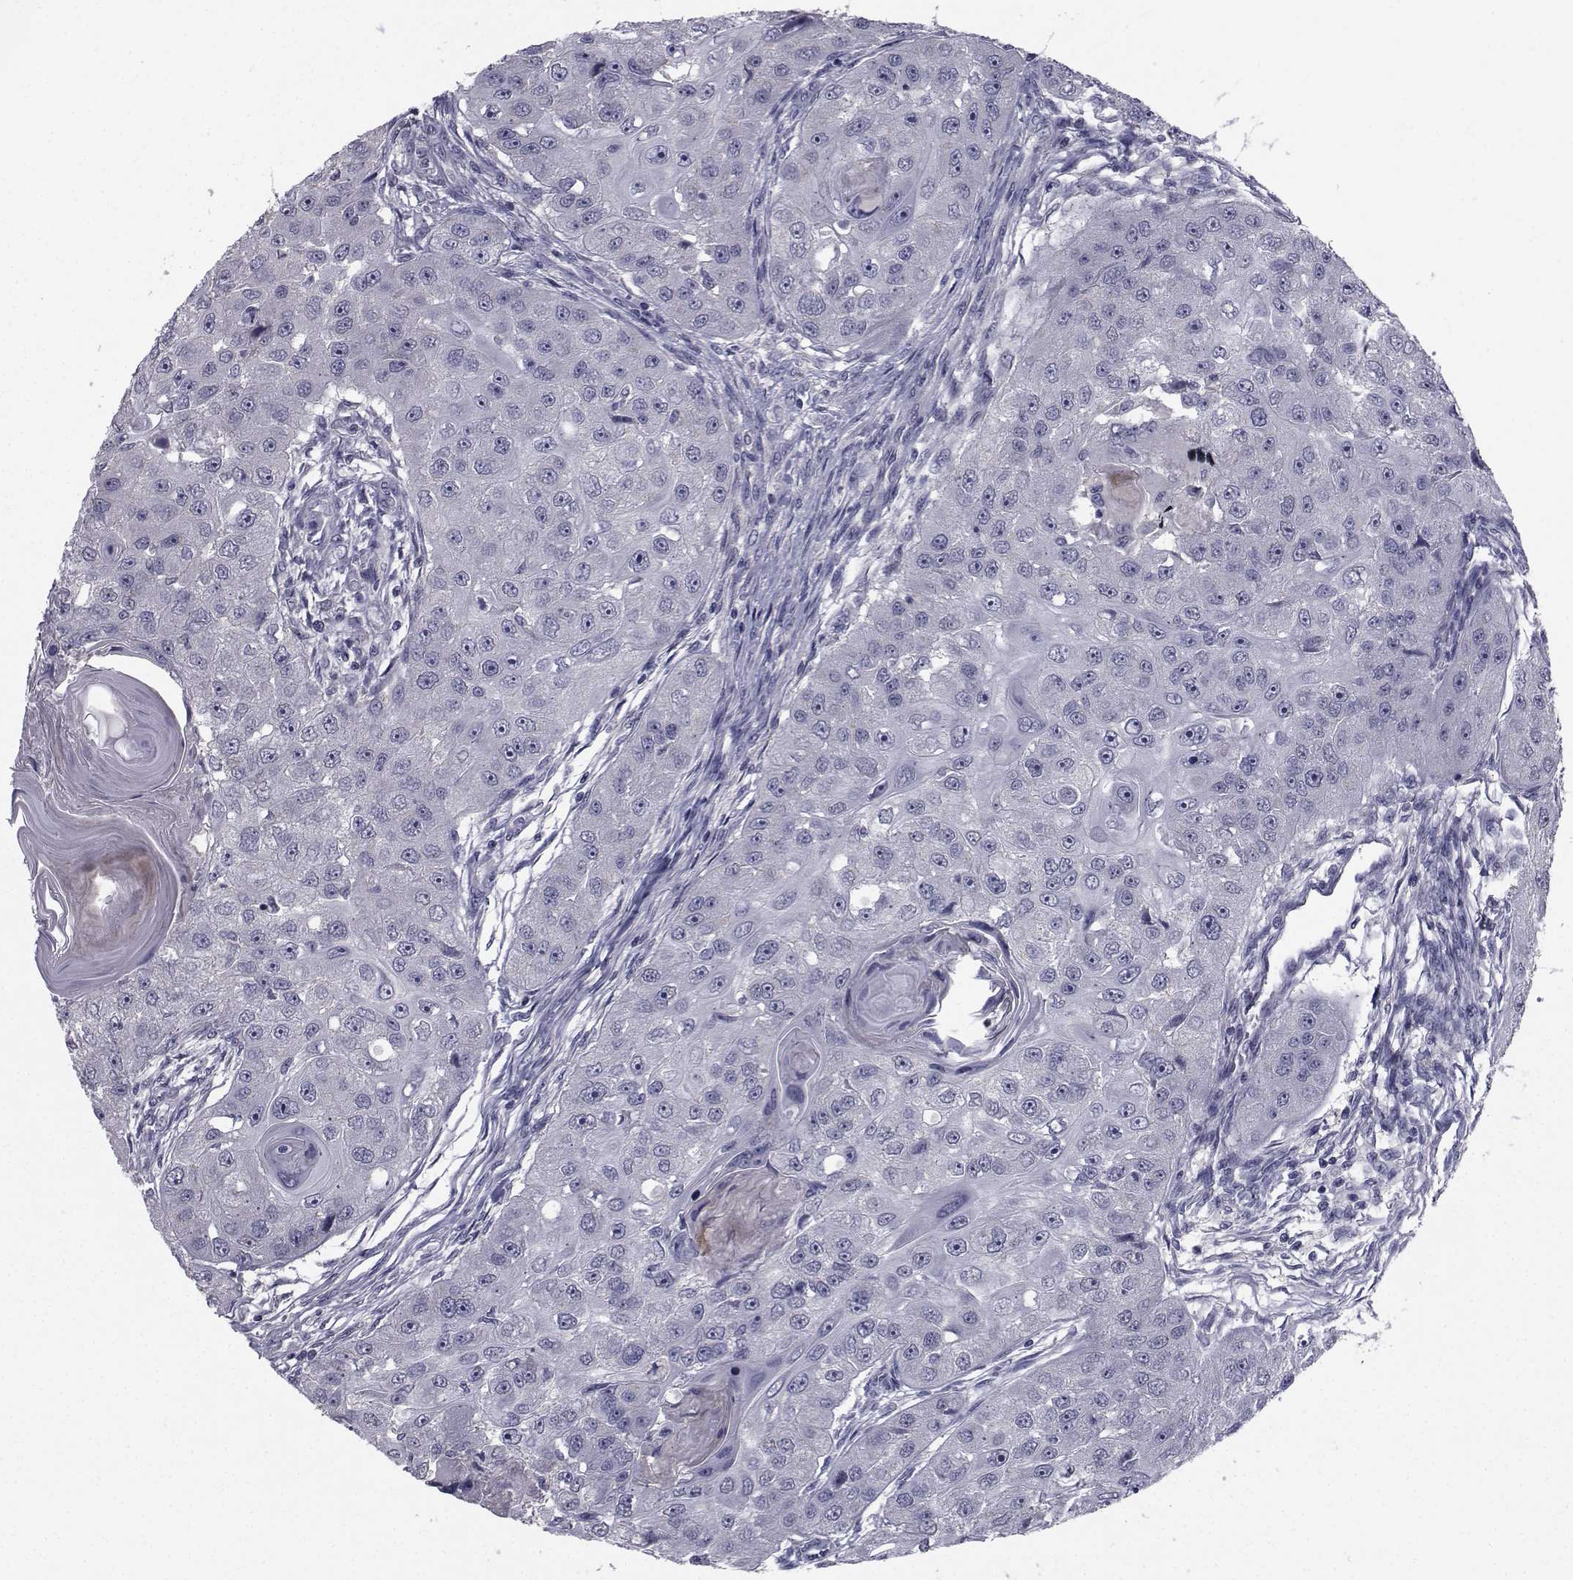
{"staining": {"intensity": "negative", "quantity": "none", "location": "none"}, "tissue": "head and neck cancer", "cell_type": "Tumor cells", "image_type": "cancer", "snomed": [{"axis": "morphology", "description": "Squamous cell carcinoma, NOS"}, {"axis": "topography", "description": "Head-Neck"}], "caption": "The immunohistochemistry histopathology image has no significant positivity in tumor cells of head and neck squamous cell carcinoma tissue. (DAB (3,3'-diaminobenzidine) immunohistochemistry (IHC), high magnification).", "gene": "CHRNA1", "patient": {"sex": "male", "age": 51}}